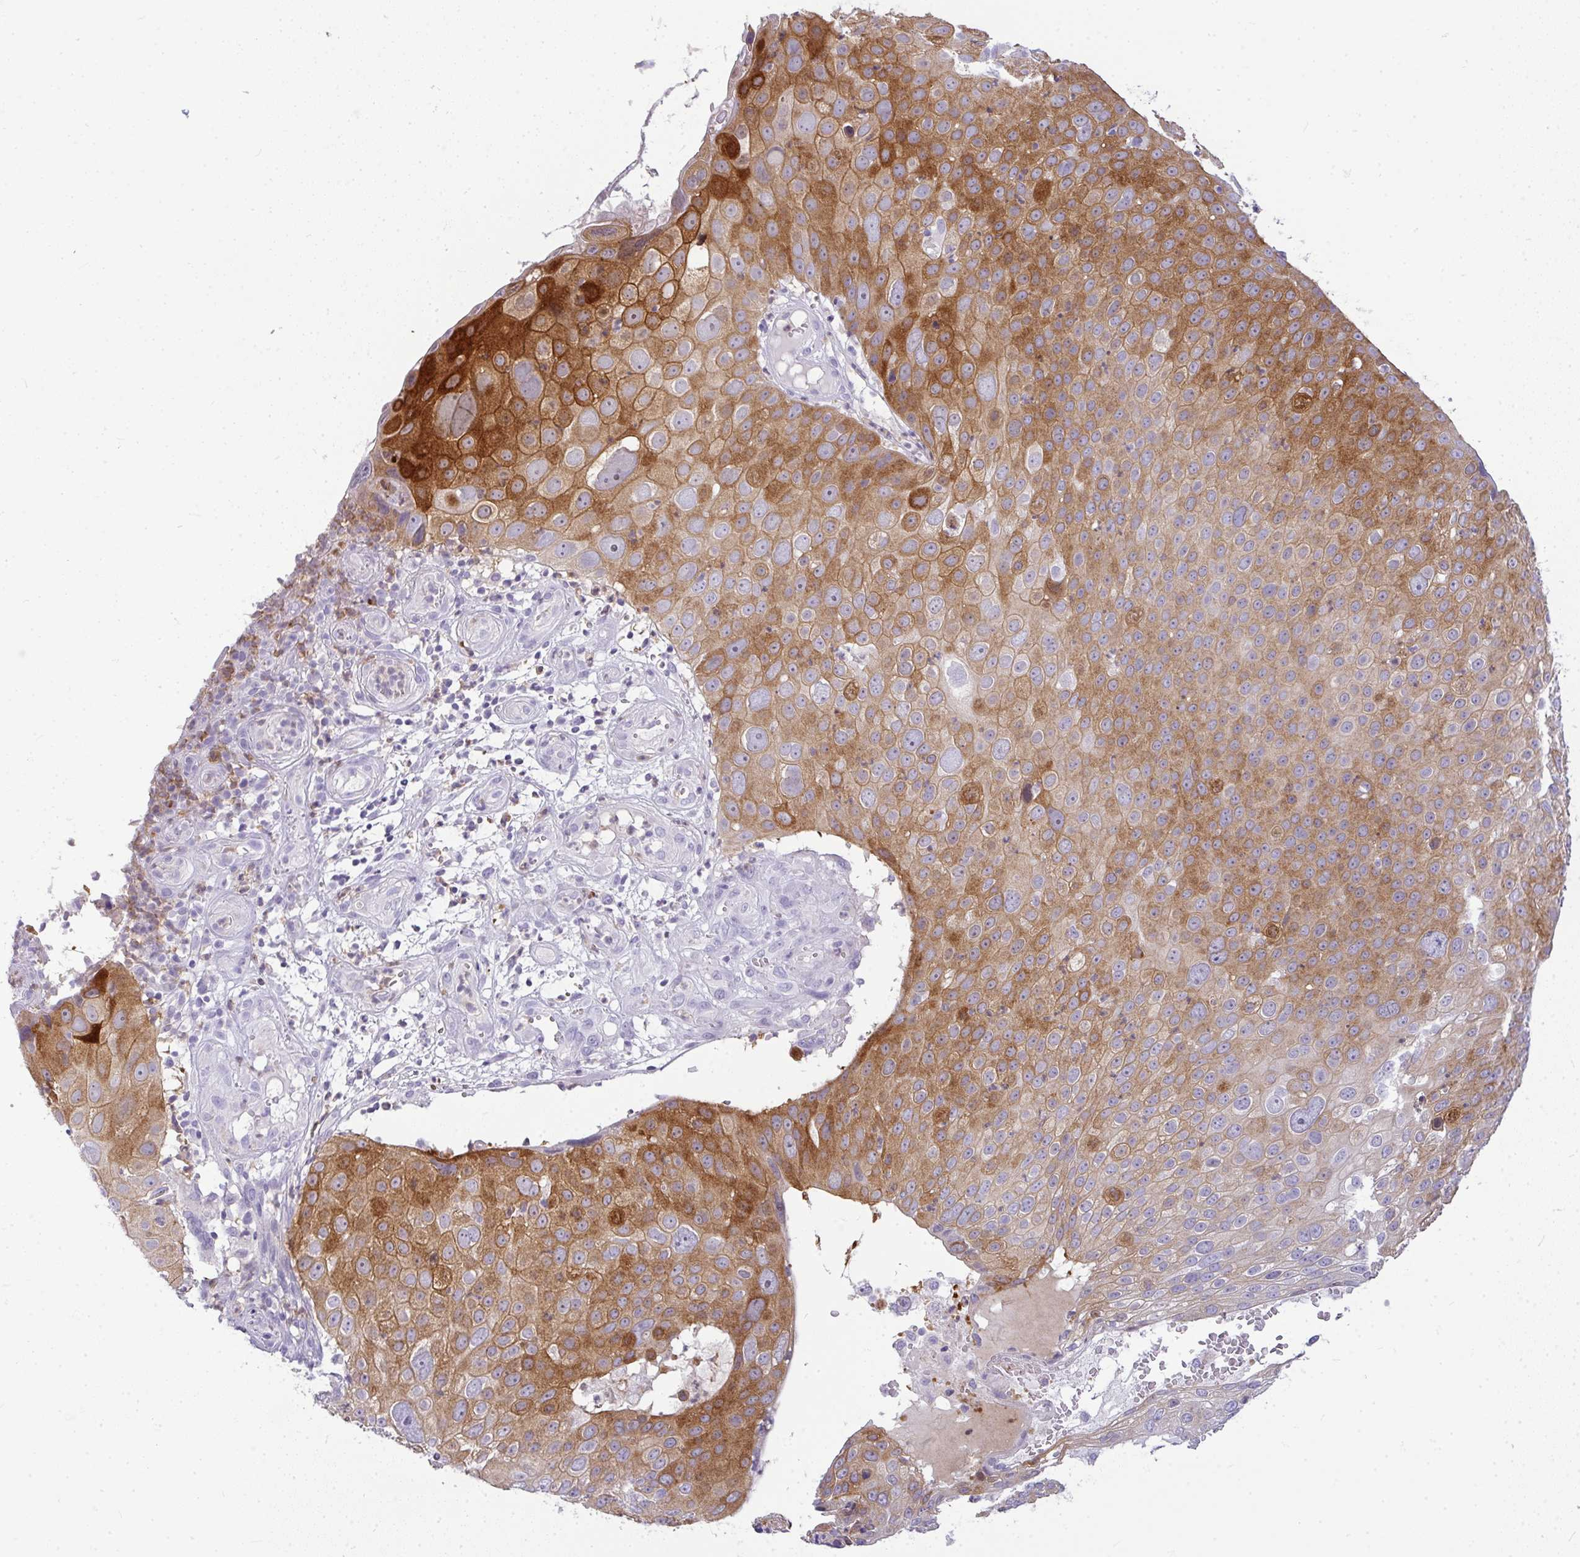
{"staining": {"intensity": "moderate", "quantity": ">75%", "location": "cytoplasmic/membranous"}, "tissue": "skin cancer", "cell_type": "Tumor cells", "image_type": "cancer", "snomed": [{"axis": "morphology", "description": "Squamous cell carcinoma, NOS"}, {"axis": "topography", "description": "Skin"}], "caption": "A medium amount of moderate cytoplasmic/membranous expression is identified in about >75% of tumor cells in skin cancer (squamous cell carcinoma) tissue.", "gene": "LIPE", "patient": {"sex": "male", "age": 71}}